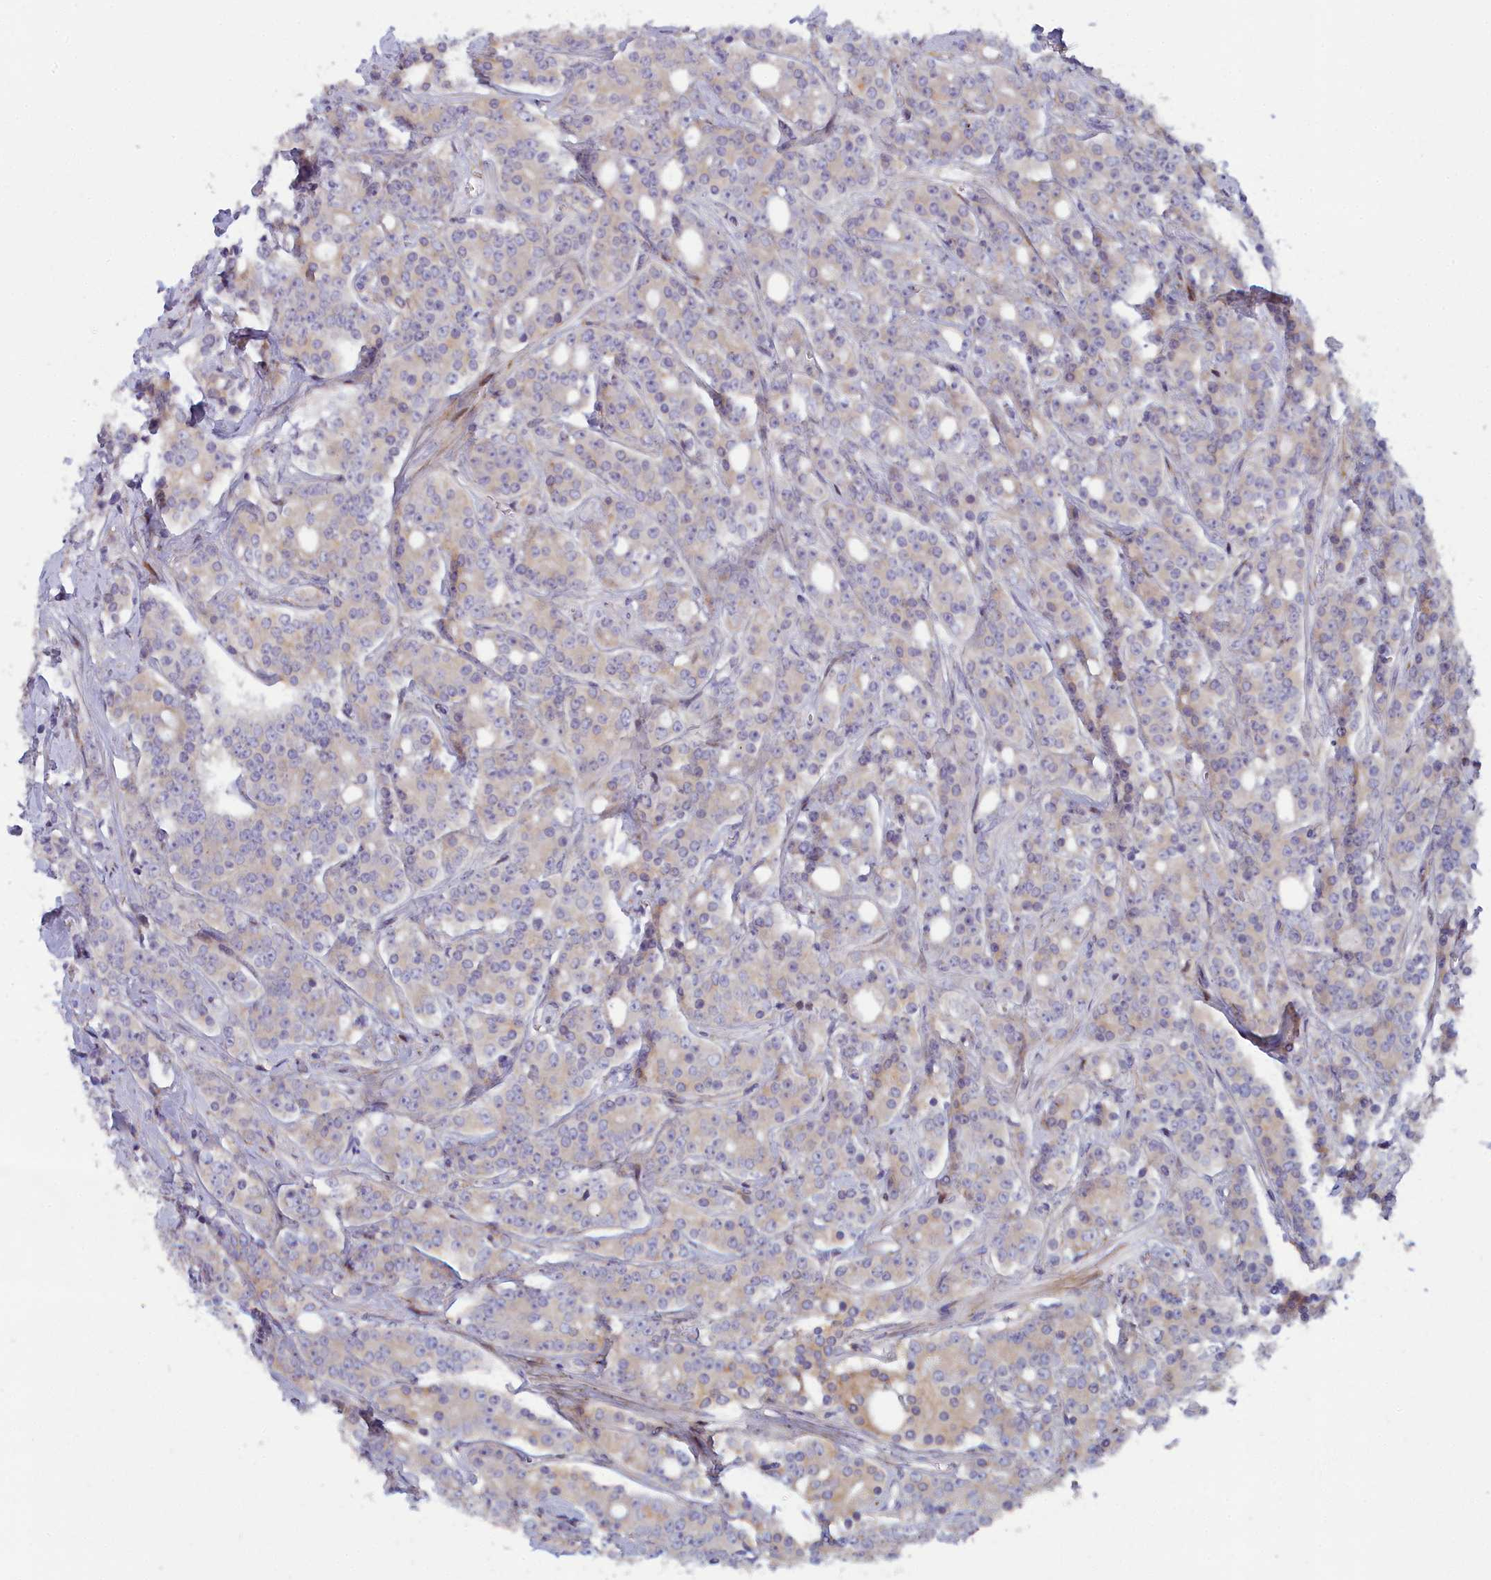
{"staining": {"intensity": "weak", "quantity": "25%-75%", "location": "cytoplasmic/membranous"}, "tissue": "prostate cancer", "cell_type": "Tumor cells", "image_type": "cancer", "snomed": [{"axis": "morphology", "description": "Adenocarcinoma, High grade"}, {"axis": "topography", "description": "Prostate"}], "caption": "An immunohistochemistry (IHC) histopathology image of tumor tissue is shown. Protein staining in brown labels weak cytoplasmic/membranous positivity in prostate adenocarcinoma (high-grade) within tumor cells. (brown staining indicates protein expression, while blue staining denotes nuclei).", "gene": "B9D2", "patient": {"sex": "male", "age": 62}}